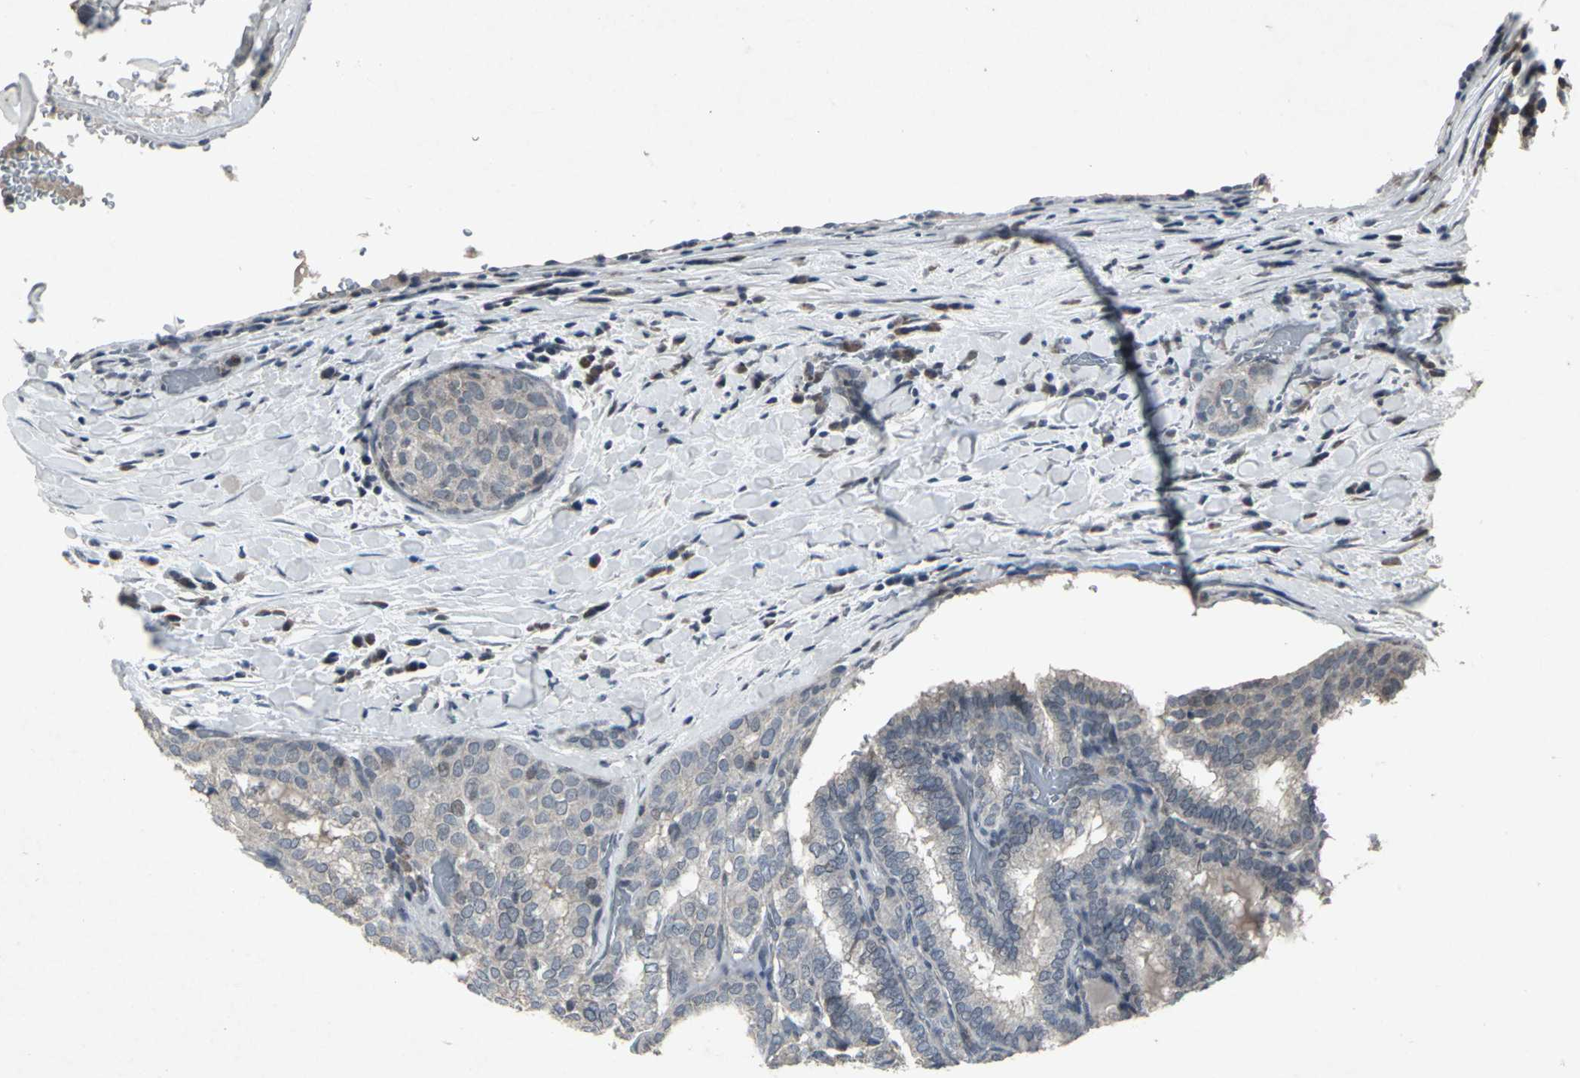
{"staining": {"intensity": "negative", "quantity": "none", "location": "none"}, "tissue": "thyroid cancer", "cell_type": "Tumor cells", "image_type": "cancer", "snomed": [{"axis": "morphology", "description": "Papillary adenocarcinoma, NOS"}, {"axis": "topography", "description": "Thyroid gland"}], "caption": "IHC image of neoplastic tissue: thyroid papillary adenocarcinoma stained with DAB demonstrates no significant protein positivity in tumor cells.", "gene": "BMP4", "patient": {"sex": "female", "age": 30}}